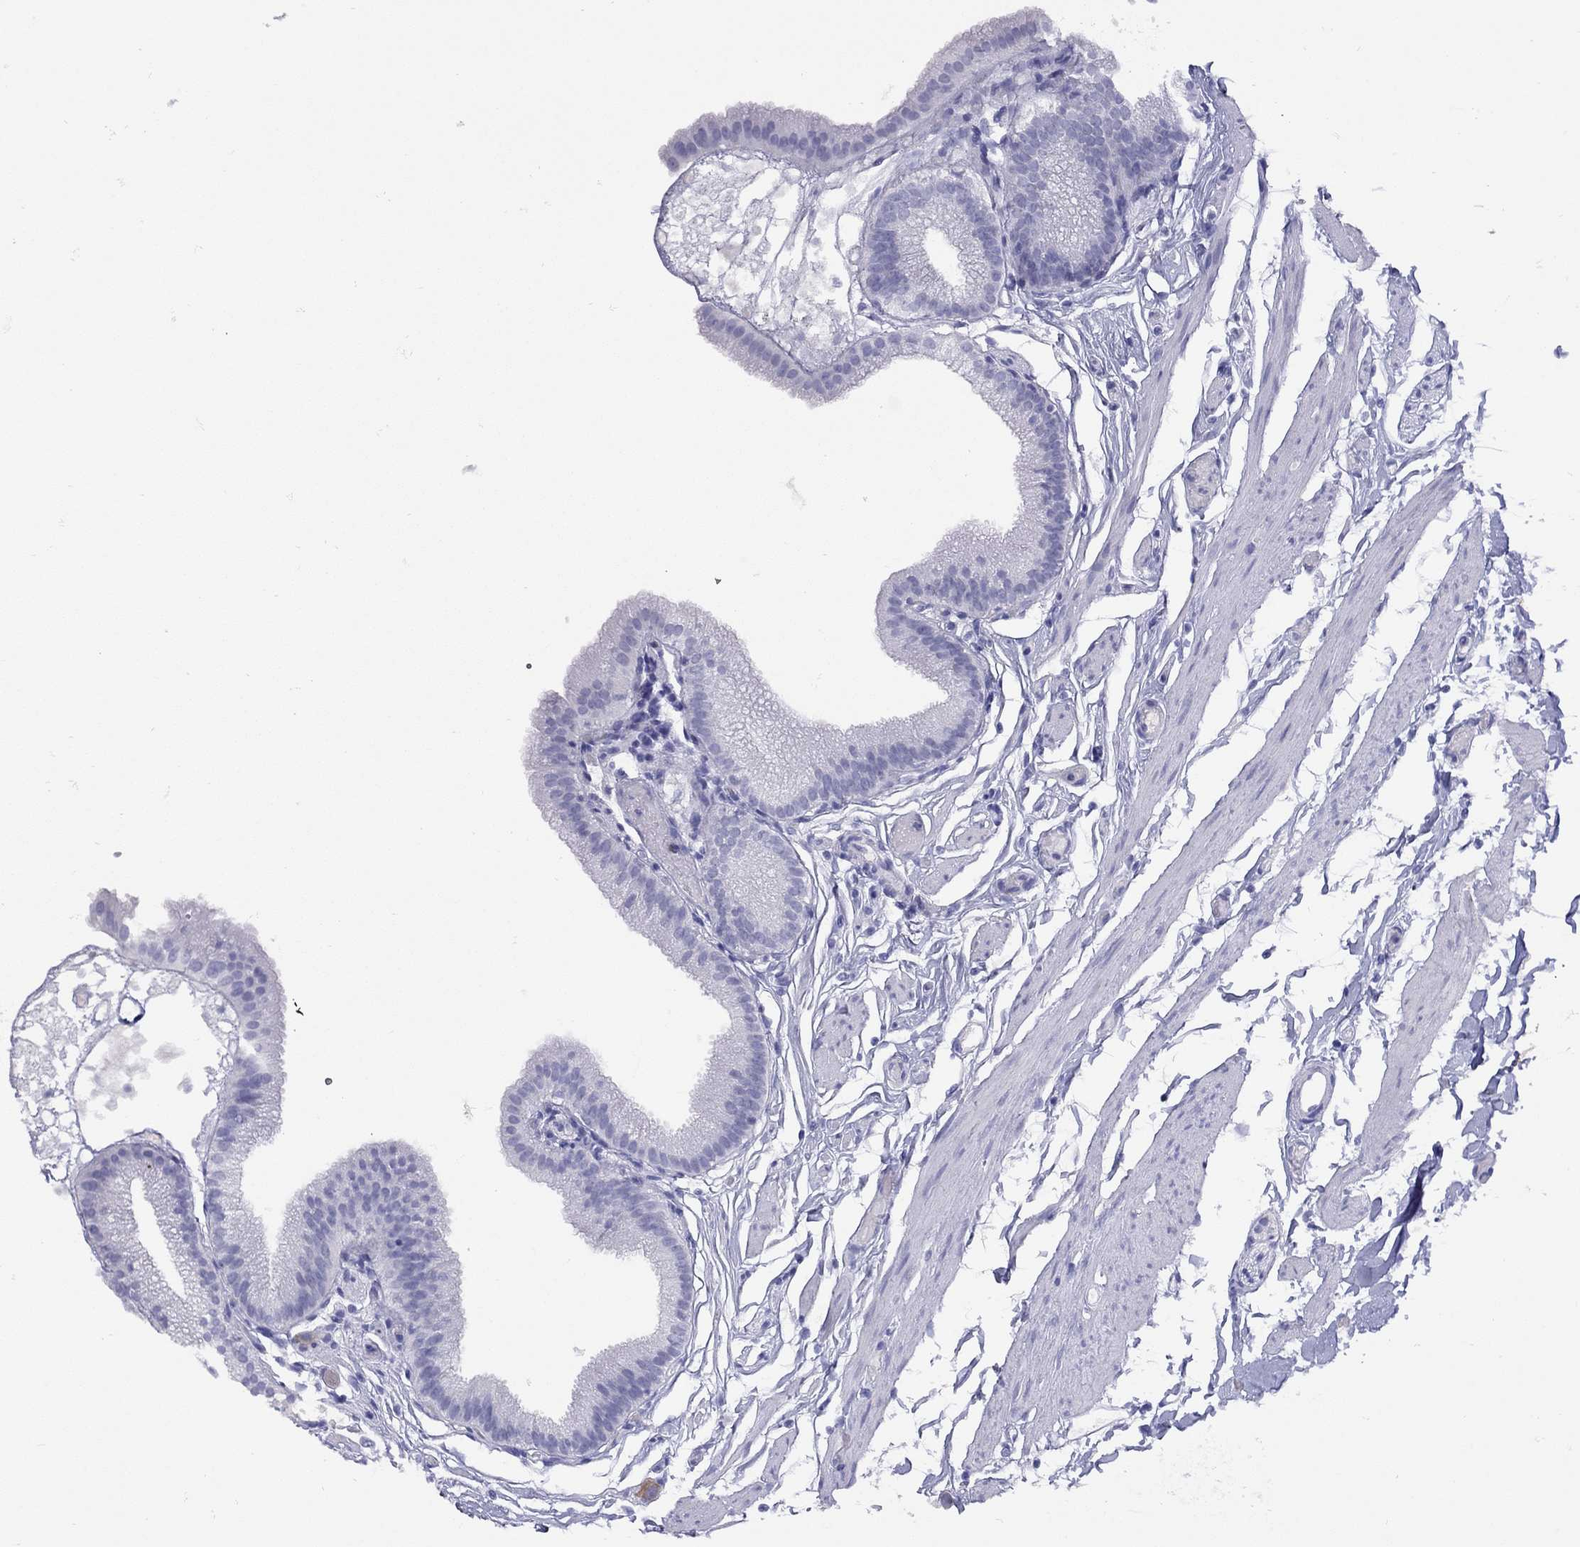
{"staining": {"intensity": "negative", "quantity": "none", "location": "none"}, "tissue": "gallbladder", "cell_type": "Glandular cells", "image_type": "normal", "snomed": [{"axis": "morphology", "description": "Normal tissue, NOS"}, {"axis": "topography", "description": "Gallbladder"}], "caption": "DAB (3,3'-diaminobenzidine) immunohistochemical staining of benign human gallbladder demonstrates no significant positivity in glandular cells.", "gene": "GRIA2", "patient": {"sex": "female", "age": 45}}